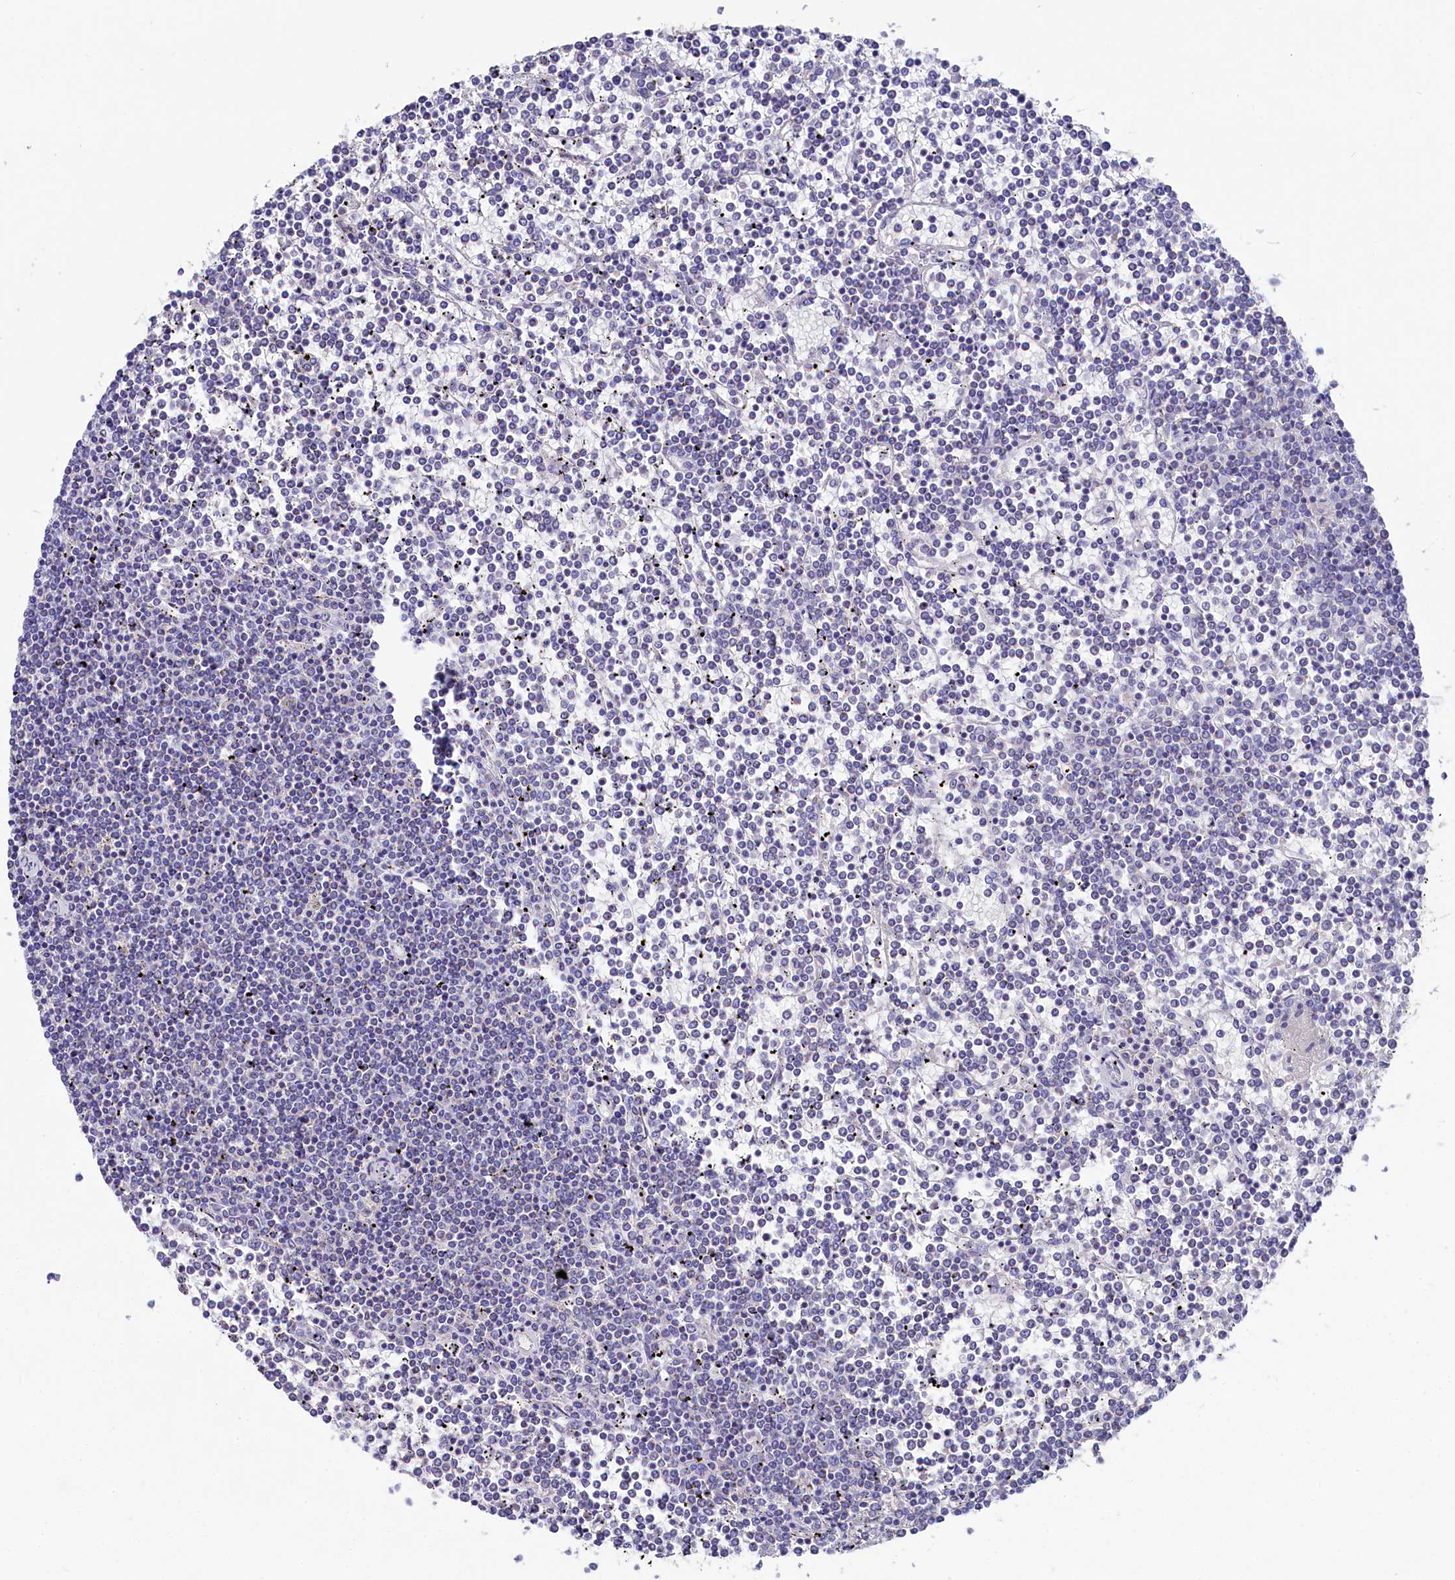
{"staining": {"intensity": "negative", "quantity": "none", "location": "none"}, "tissue": "lymphoma", "cell_type": "Tumor cells", "image_type": "cancer", "snomed": [{"axis": "morphology", "description": "Malignant lymphoma, non-Hodgkin's type, Low grade"}, {"axis": "topography", "description": "Spleen"}], "caption": "Histopathology image shows no protein positivity in tumor cells of lymphoma tissue. The staining is performed using DAB brown chromogen with nuclei counter-stained in using hematoxylin.", "gene": "VPS26B", "patient": {"sex": "female", "age": 19}}